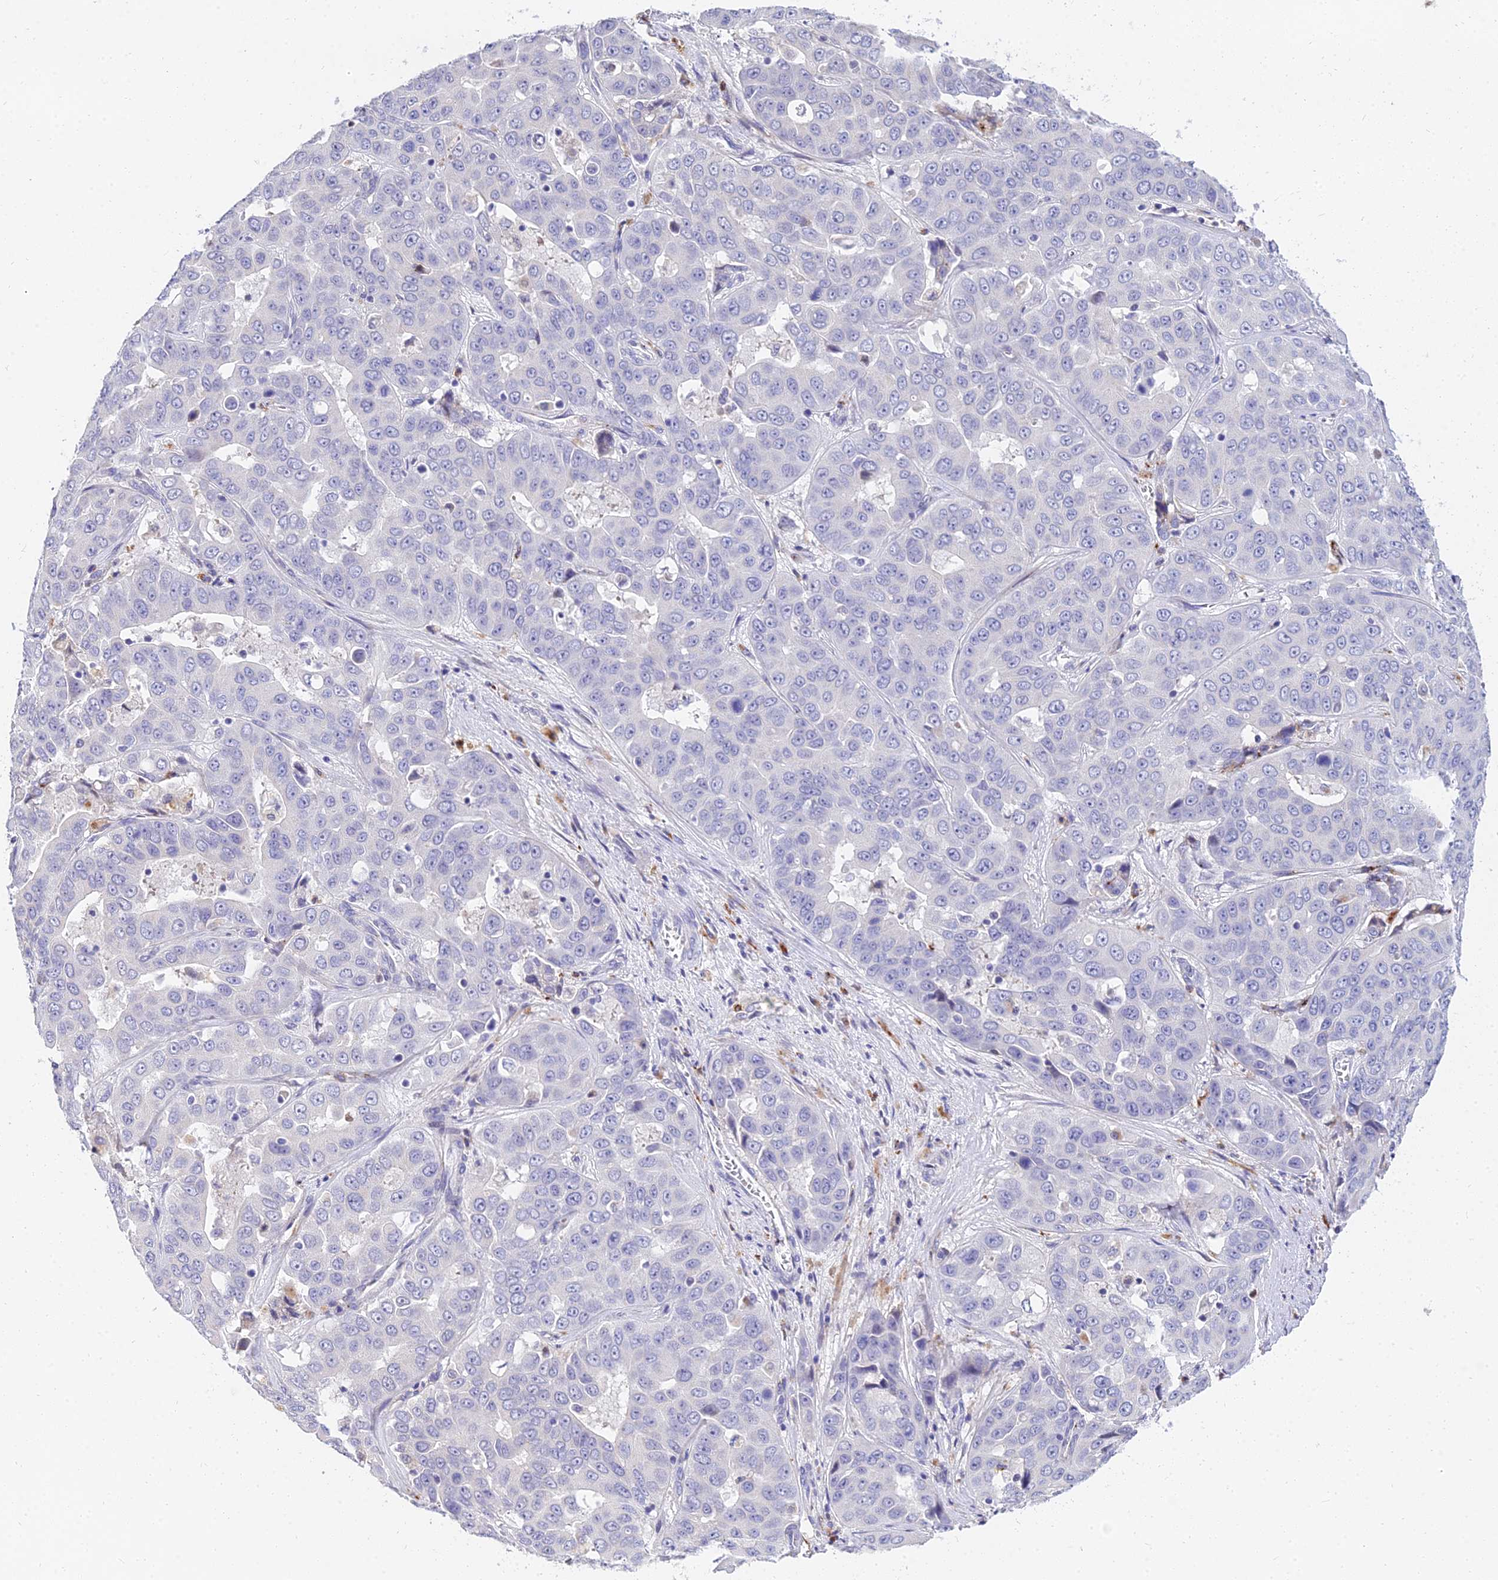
{"staining": {"intensity": "negative", "quantity": "none", "location": "none"}, "tissue": "liver cancer", "cell_type": "Tumor cells", "image_type": "cancer", "snomed": [{"axis": "morphology", "description": "Cholangiocarcinoma"}, {"axis": "topography", "description": "Liver"}], "caption": "Tumor cells are negative for brown protein staining in liver cholangiocarcinoma.", "gene": "VWC2L", "patient": {"sex": "female", "age": 52}}